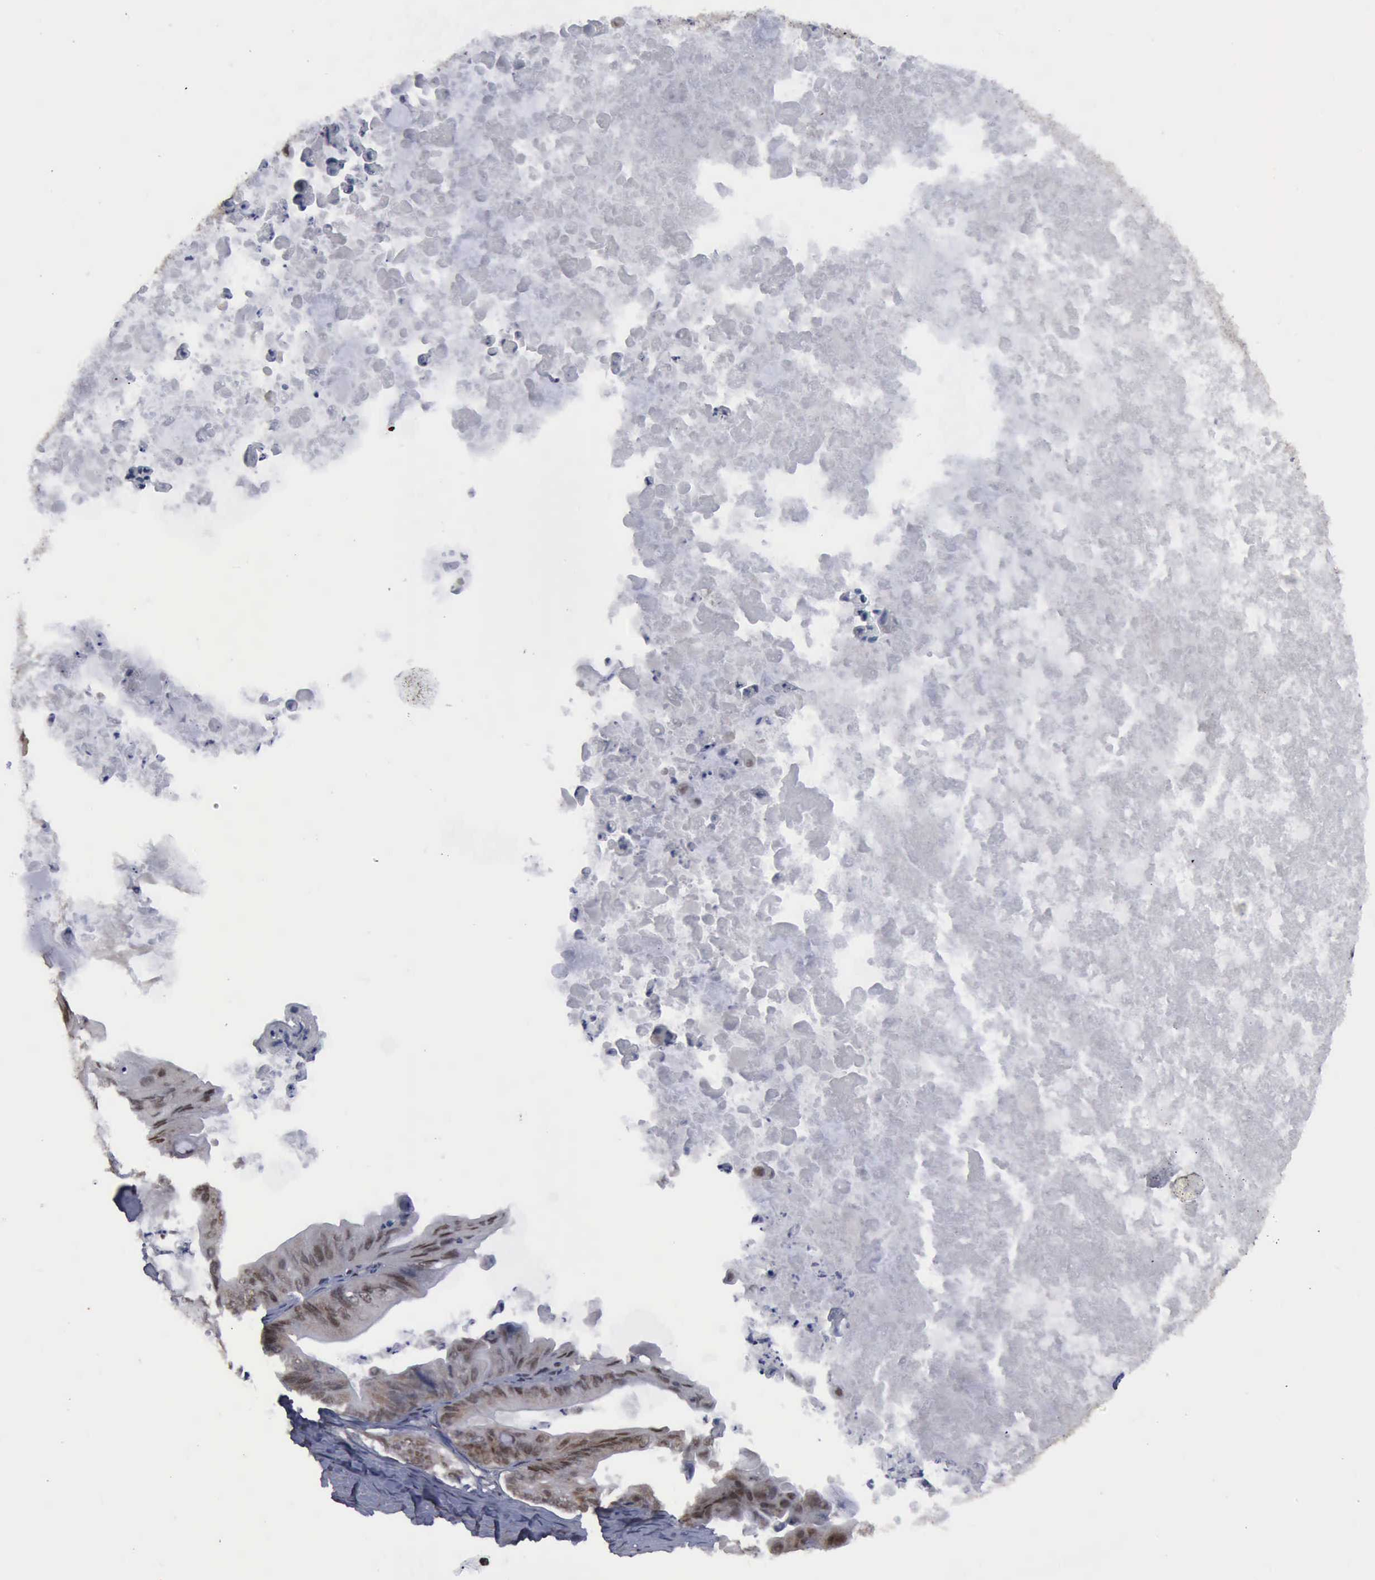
{"staining": {"intensity": "weak", "quantity": ">75%", "location": "cytoplasmic/membranous,nuclear"}, "tissue": "ovarian cancer", "cell_type": "Tumor cells", "image_type": "cancer", "snomed": [{"axis": "morphology", "description": "Cystadenocarcinoma, mucinous, NOS"}, {"axis": "topography", "description": "Ovary"}], "caption": "DAB immunohistochemical staining of ovarian mucinous cystadenocarcinoma displays weak cytoplasmic/membranous and nuclear protein positivity in about >75% of tumor cells.", "gene": "RTCB", "patient": {"sex": "female", "age": 37}}